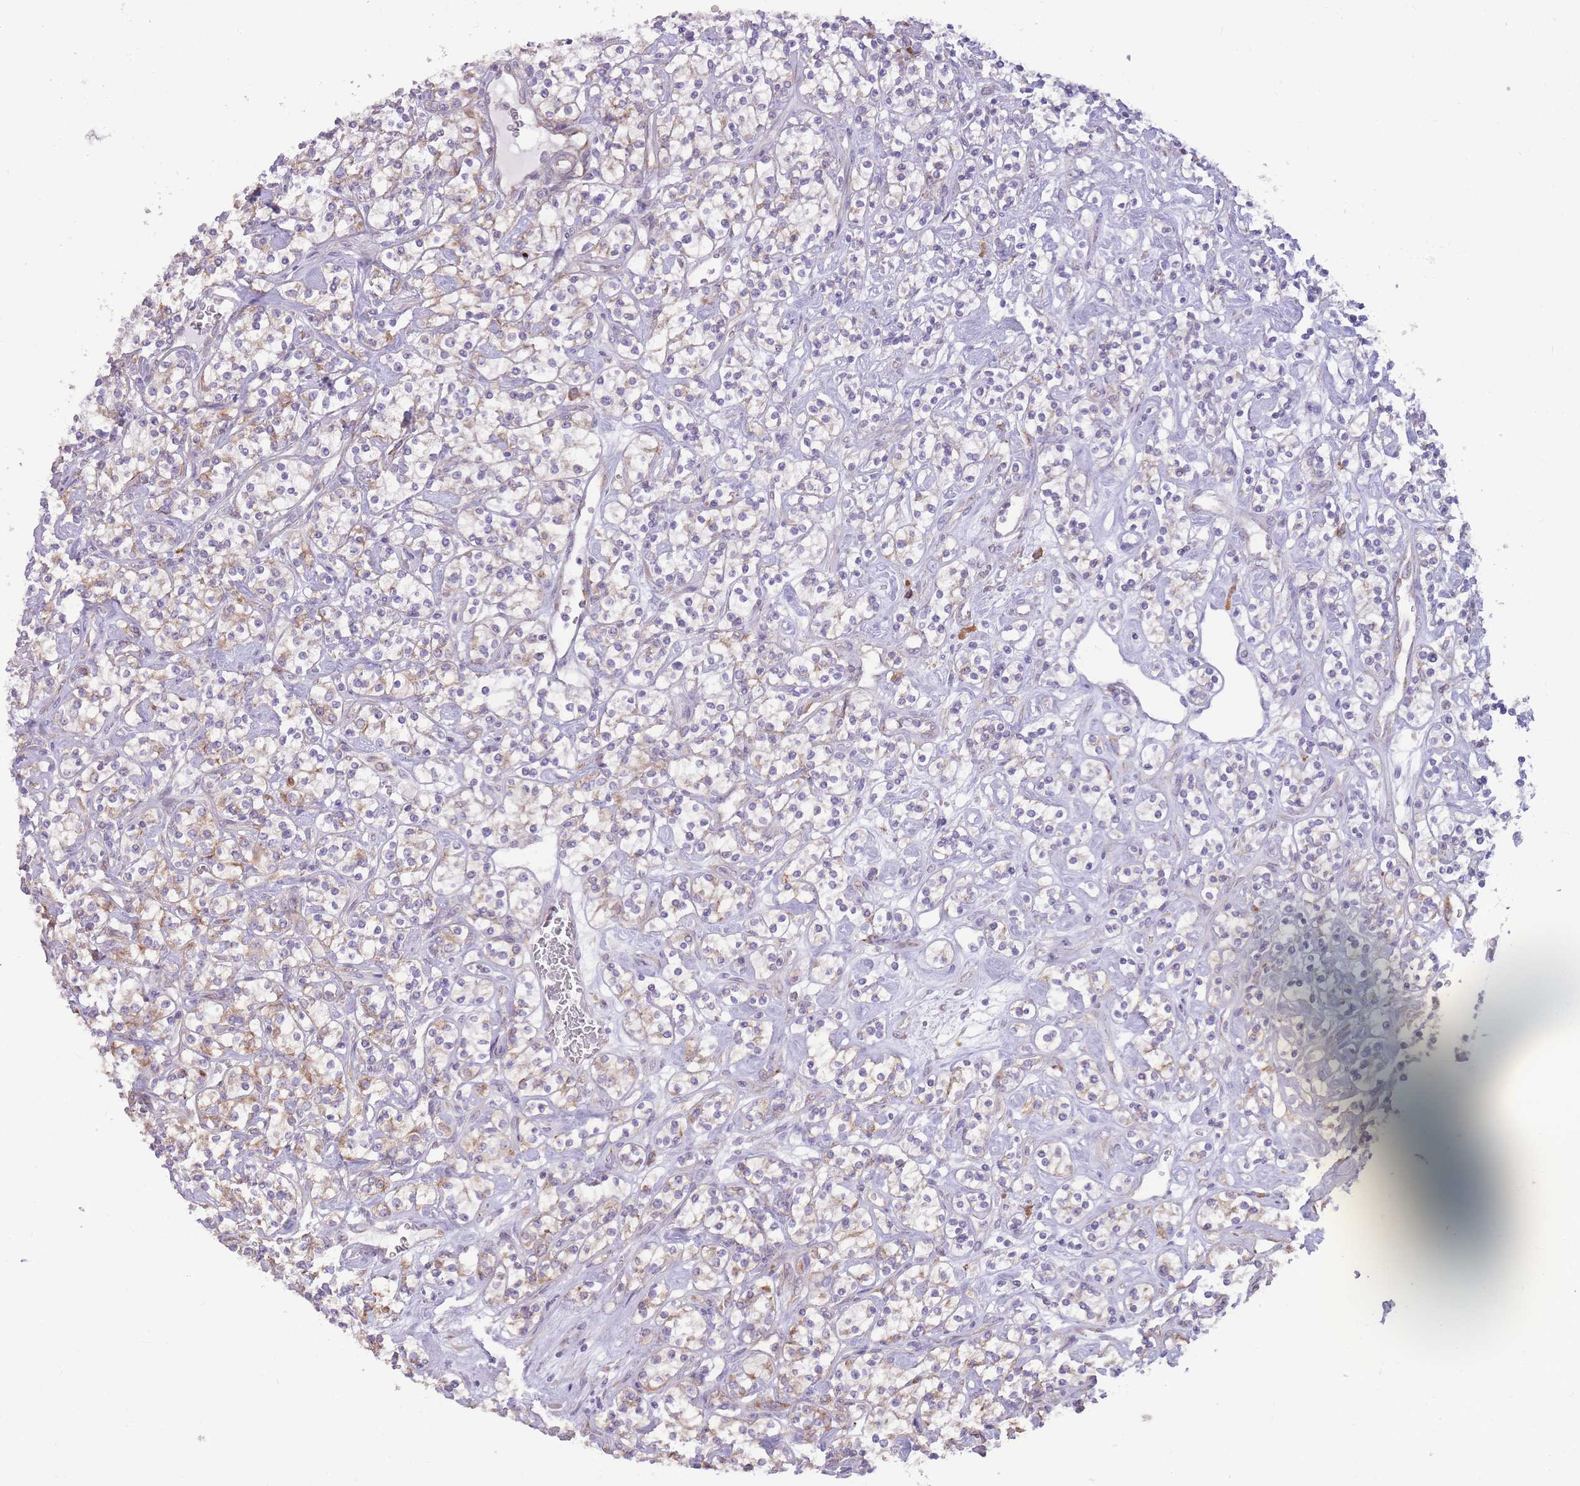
{"staining": {"intensity": "moderate", "quantity": "25%-75%", "location": "cytoplasmic/membranous"}, "tissue": "renal cancer", "cell_type": "Tumor cells", "image_type": "cancer", "snomed": [{"axis": "morphology", "description": "Adenocarcinoma, NOS"}, {"axis": "topography", "description": "Kidney"}], "caption": "Adenocarcinoma (renal) tissue demonstrates moderate cytoplasmic/membranous staining in about 25%-75% of tumor cells", "gene": "TRAPPC5", "patient": {"sex": "male", "age": 77}}